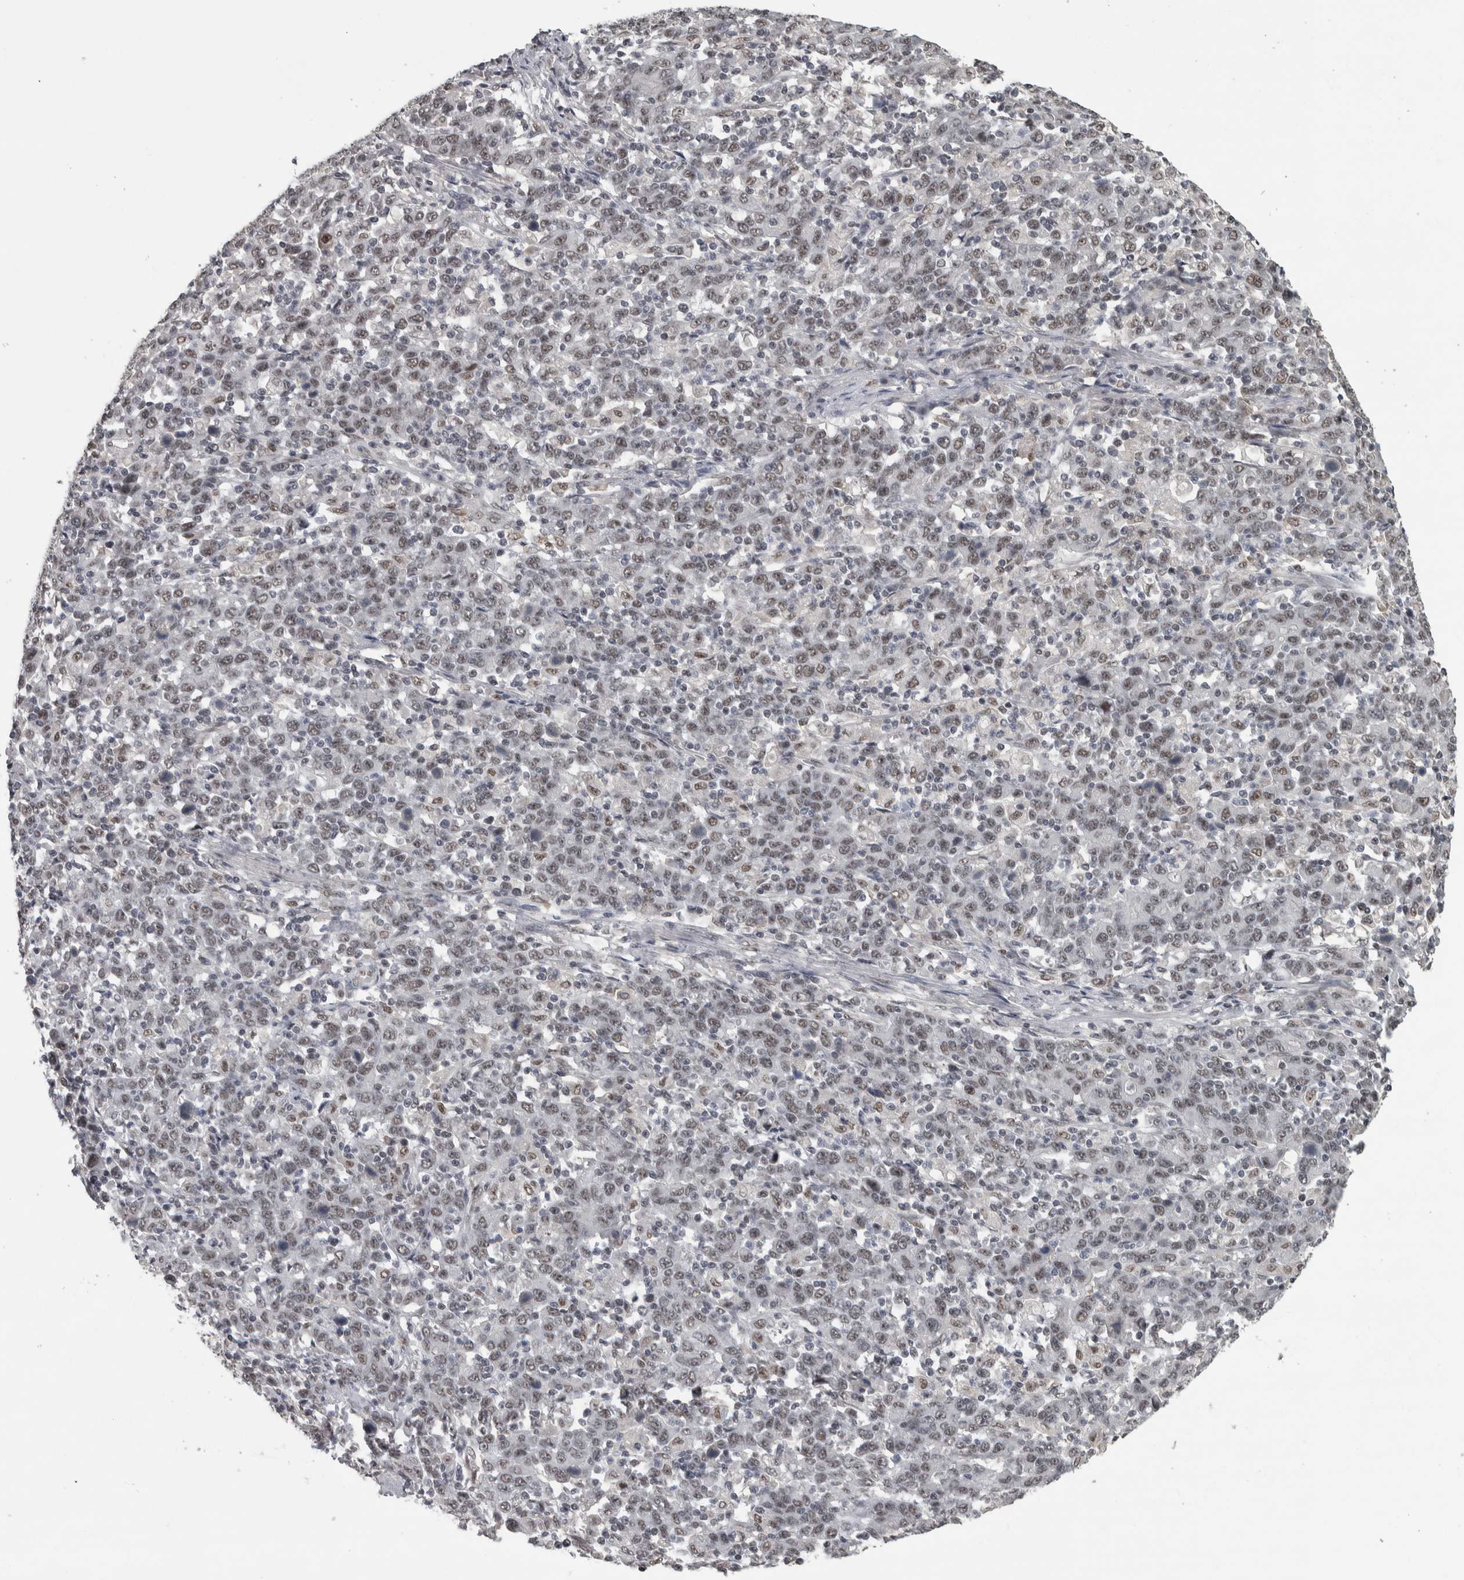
{"staining": {"intensity": "weak", "quantity": ">75%", "location": "nuclear"}, "tissue": "stomach cancer", "cell_type": "Tumor cells", "image_type": "cancer", "snomed": [{"axis": "morphology", "description": "Adenocarcinoma, NOS"}, {"axis": "topography", "description": "Stomach, upper"}], "caption": "The image reveals immunohistochemical staining of stomach adenocarcinoma. There is weak nuclear staining is appreciated in about >75% of tumor cells.", "gene": "DDX42", "patient": {"sex": "male", "age": 69}}